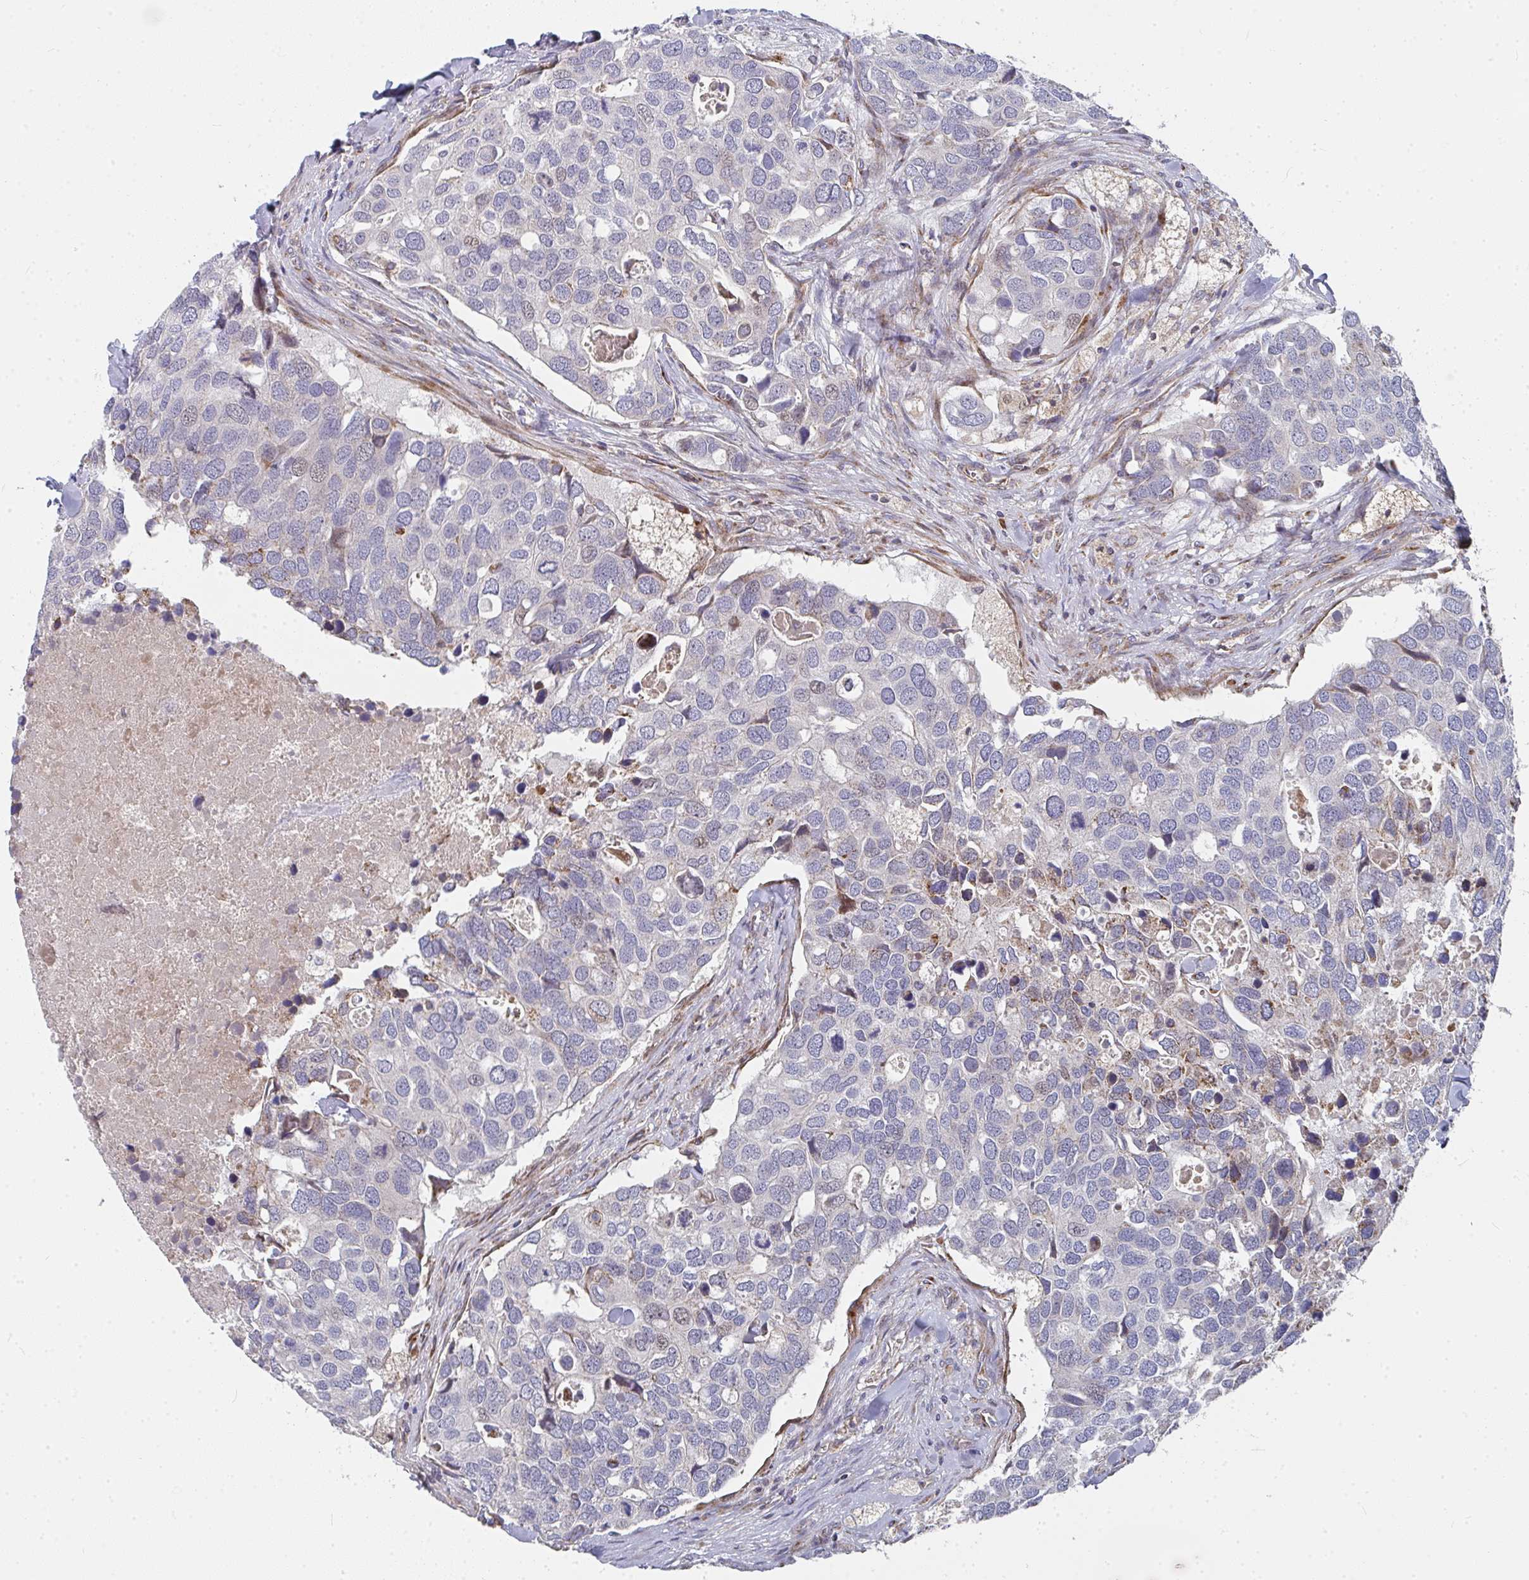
{"staining": {"intensity": "weak", "quantity": "<25%", "location": "nuclear"}, "tissue": "breast cancer", "cell_type": "Tumor cells", "image_type": "cancer", "snomed": [{"axis": "morphology", "description": "Duct carcinoma"}, {"axis": "topography", "description": "Breast"}], "caption": "Human intraductal carcinoma (breast) stained for a protein using immunohistochemistry (IHC) displays no positivity in tumor cells.", "gene": "RHEBL1", "patient": {"sex": "female", "age": 83}}